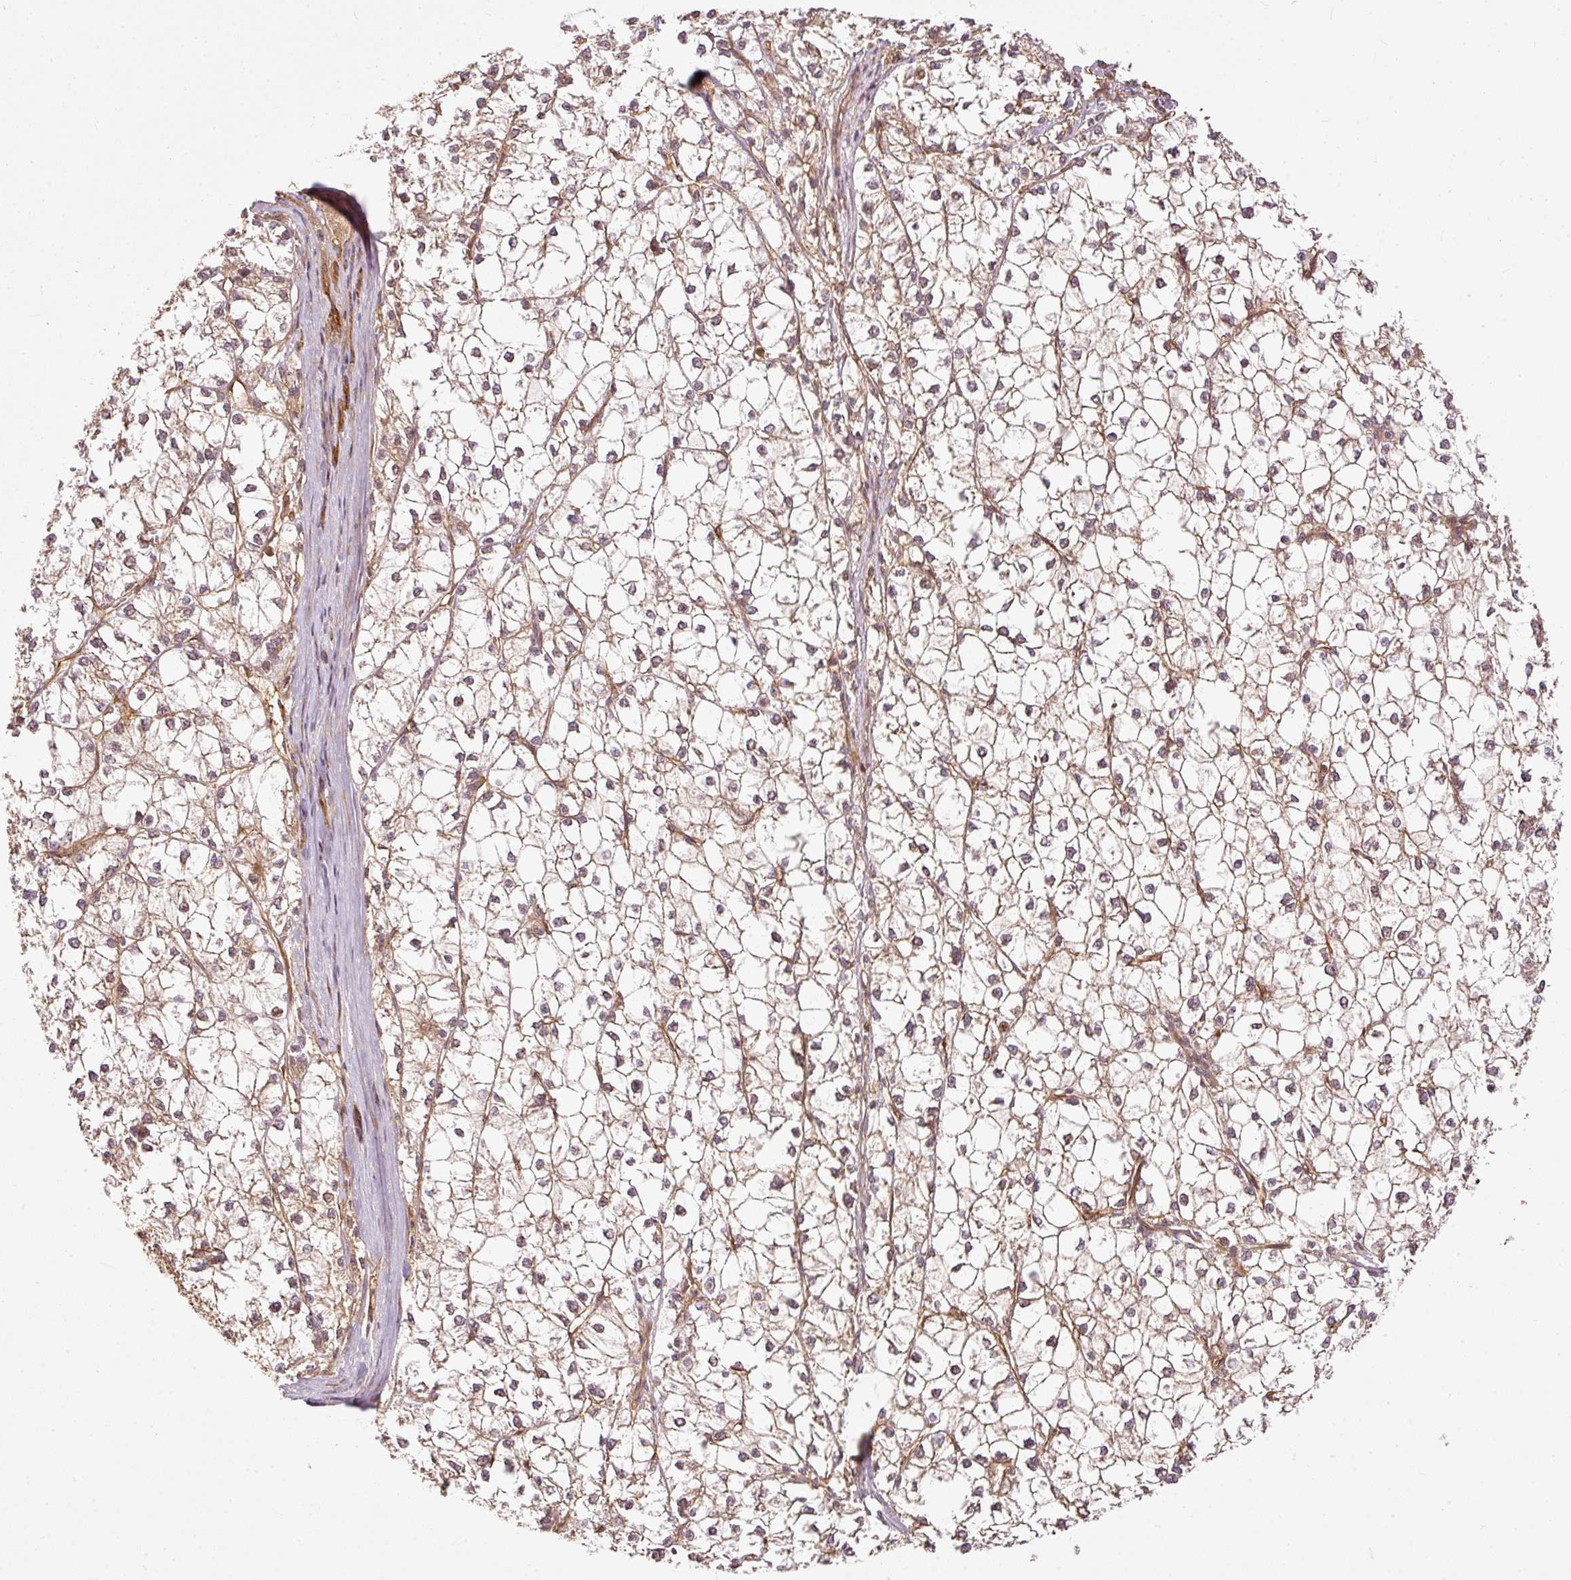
{"staining": {"intensity": "negative", "quantity": "none", "location": "none"}, "tissue": "liver cancer", "cell_type": "Tumor cells", "image_type": "cancer", "snomed": [{"axis": "morphology", "description": "Carcinoma, Hepatocellular, NOS"}, {"axis": "topography", "description": "Liver"}], "caption": "Liver hepatocellular carcinoma was stained to show a protein in brown. There is no significant positivity in tumor cells. (DAB immunohistochemistry (IHC) with hematoxylin counter stain).", "gene": "MIF4GD", "patient": {"sex": "female", "age": 43}}